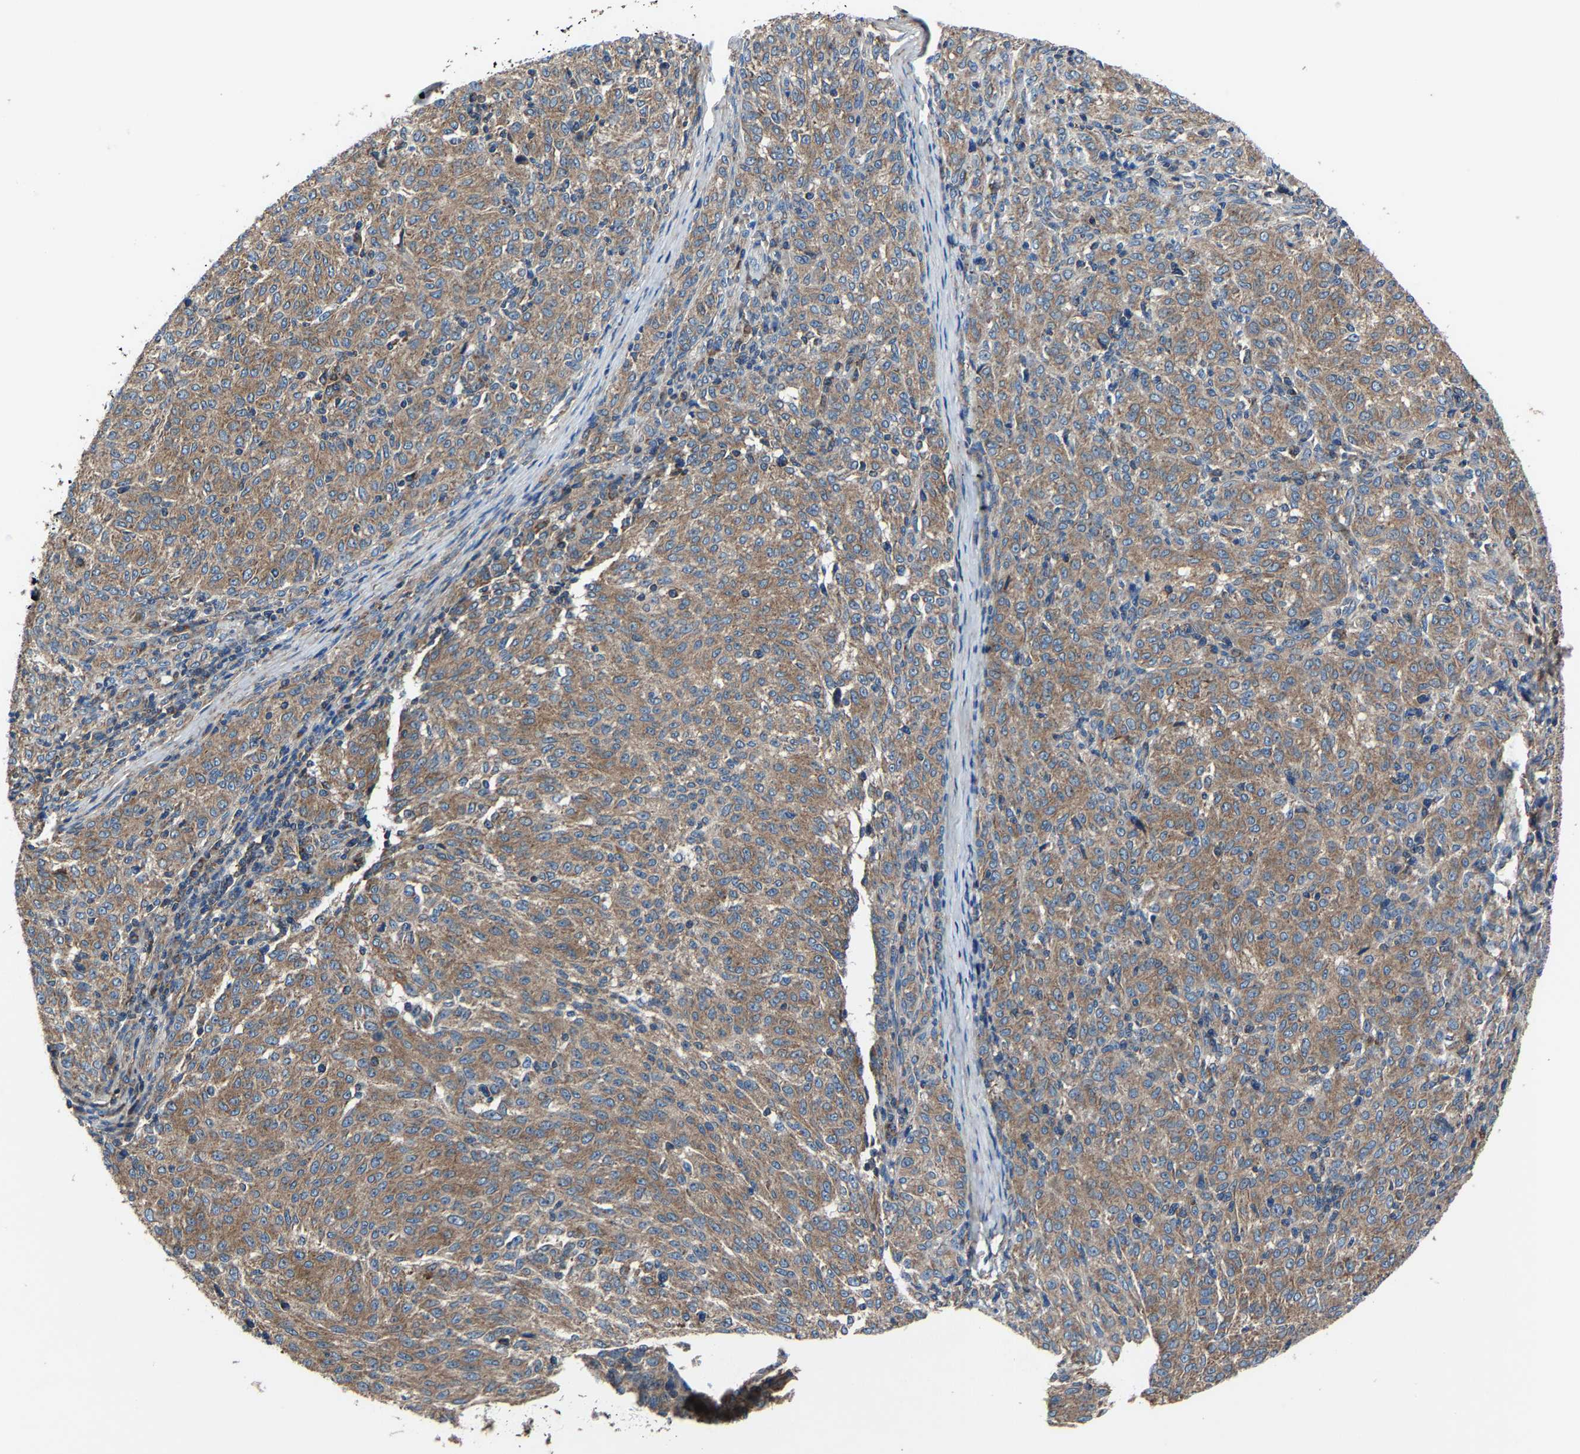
{"staining": {"intensity": "moderate", "quantity": ">75%", "location": "cytoplasmic/membranous"}, "tissue": "melanoma", "cell_type": "Tumor cells", "image_type": "cancer", "snomed": [{"axis": "morphology", "description": "Malignant melanoma, NOS"}, {"axis": "topography", "description": "Skin"}], "caption": "This histopathology image exhibits malignant melanoma stained with immunohistochemistry (IHC) to label a protein in brown. The cytoplasmic/membranous of tumor cells show moderate positivity for the protein. Nuclei are counter-stained blue.", "gene": "KIAA1958", "patient": {"sex": "female", "age": 72}}